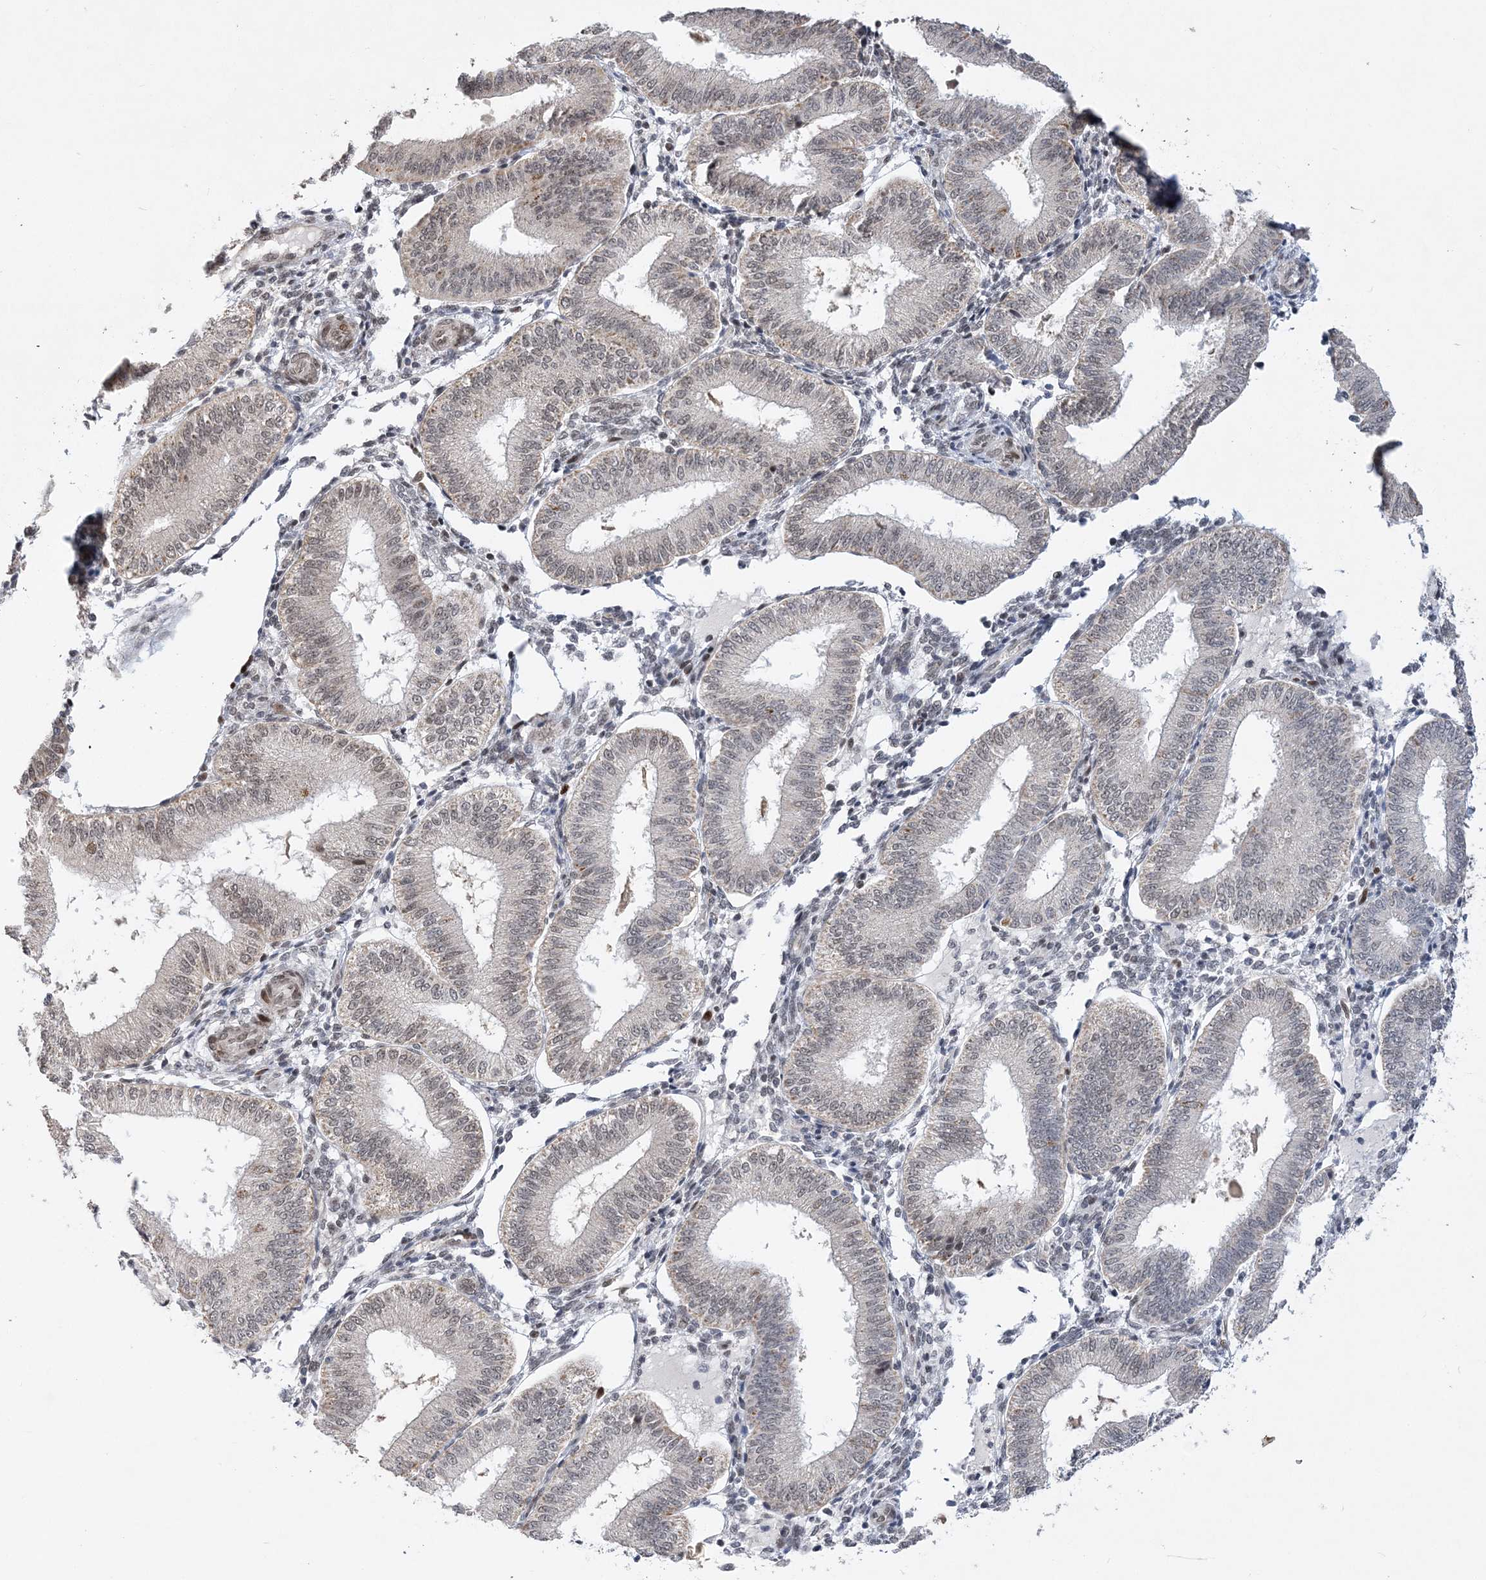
{"staining": {"intensity": "weak", "quantity": "<25%", "location": "nuclear"}, "tissue": "endometrium", "cell_type": "Cells in endometrial stroma", "image_type": "normal", "snomed": [{"axis": "morphology", "description": "Normal tissue, NOS"}, {"axis": "topography", "description": "Endometrium"}], "caption": "A high-resolution histopathology image shows IHC staining of benign endometrium, which shows no significant expression in cells in endometrial stroma.", "gene": "WAC", "patient": {"sex": "female", "age": 39}}